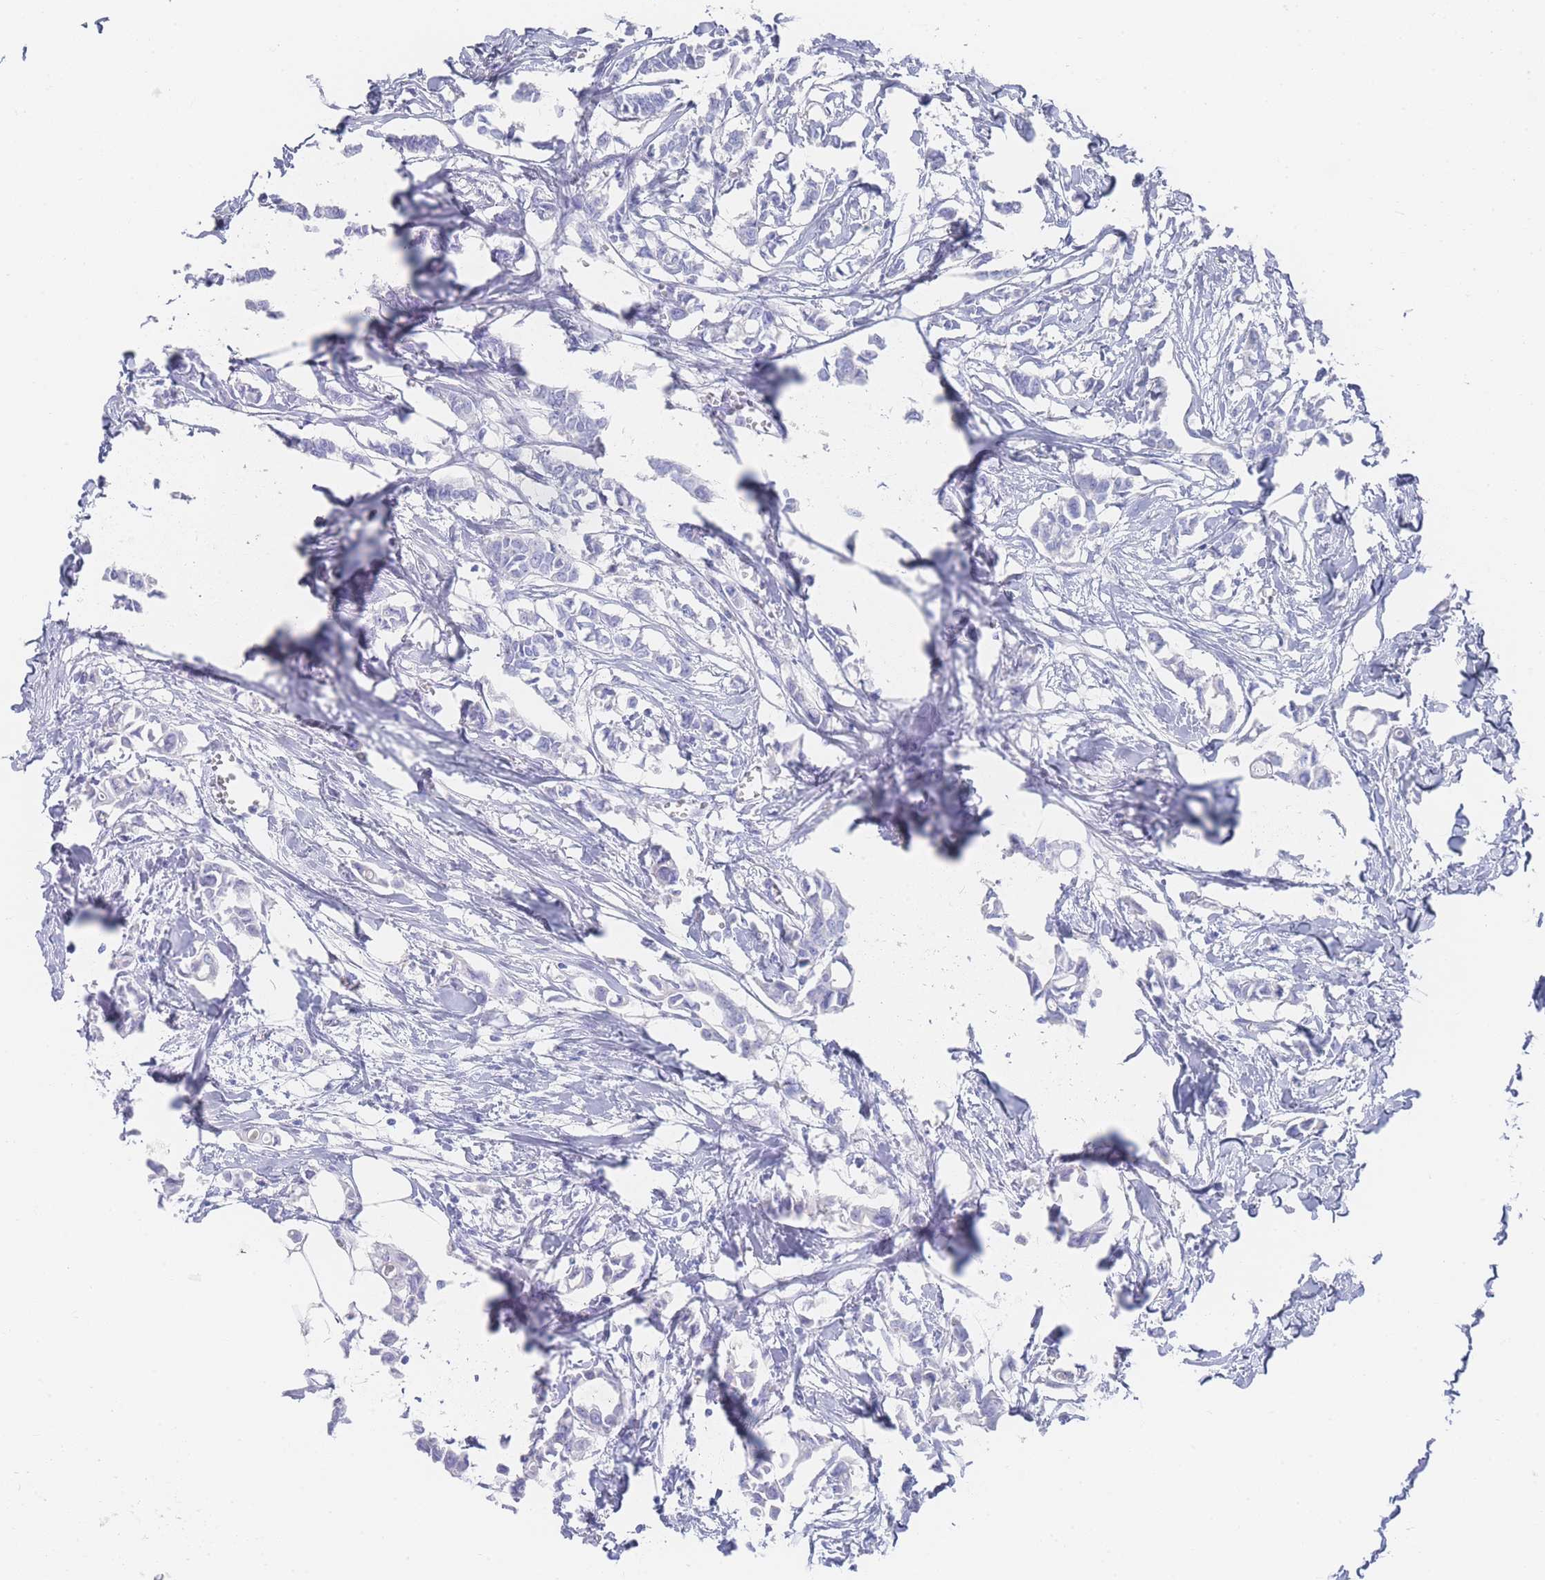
{"staining": {"intensity": "negative", "quantity": "none", "location": "none"}, "tissue": "breast cancer", "cell_type": "Tumor cells", "image_type": "cancer", "snomed": [{"axis": "morphology", "description": "Duct carcinoma"}, {"axis": "topography", "description": "Breast"}], "caption": "There is no significant expression in tumor cells of intraductal carcinoma (breast).", "gene": "LRRC37A", "patient": {"sex": "female", "age": 41}}